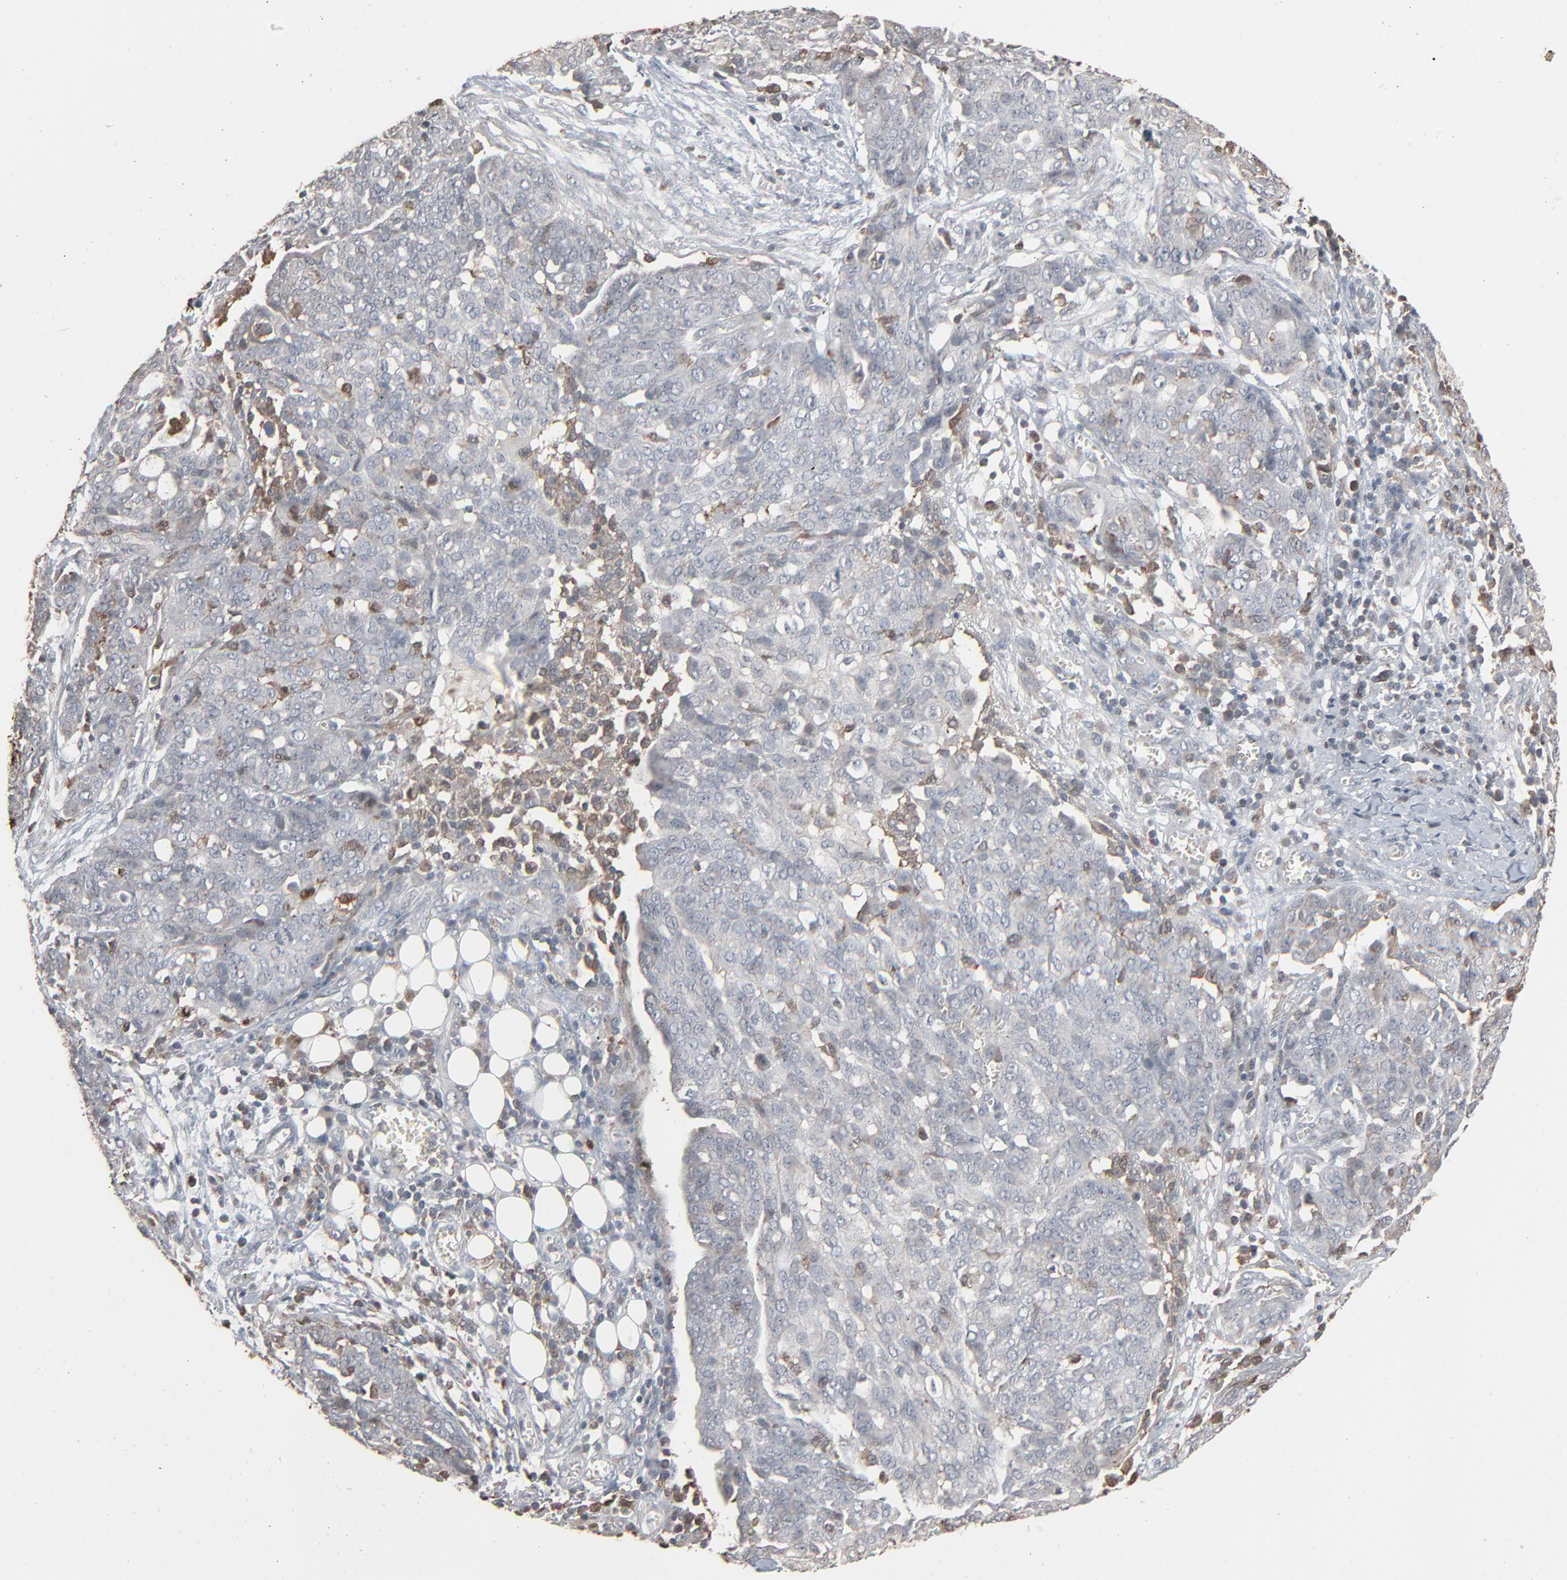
{"staining": {"intensity": "weak", "quantity": "<25%", "location": "cytoplasmic/membranous"}, "tissue": "ovarian cancer", "cell_type": "Tumor cells", "image_type": "cancer", "snomed": [{"axis": "morphology", "description": "Cystadenocarcinoma, serous, NOS"}, {"axis": "topography", "description": "Soft tissue"}, {"axis": "topography", "description": "Ovary"}], "caption": "Serous cystadenocarcinoma (ovarian) was stained to show a protein in brown. There is no significant staining in tumor cells.", "gene": "DOCK8", "patient": {"sex": "female", "age": 57}}